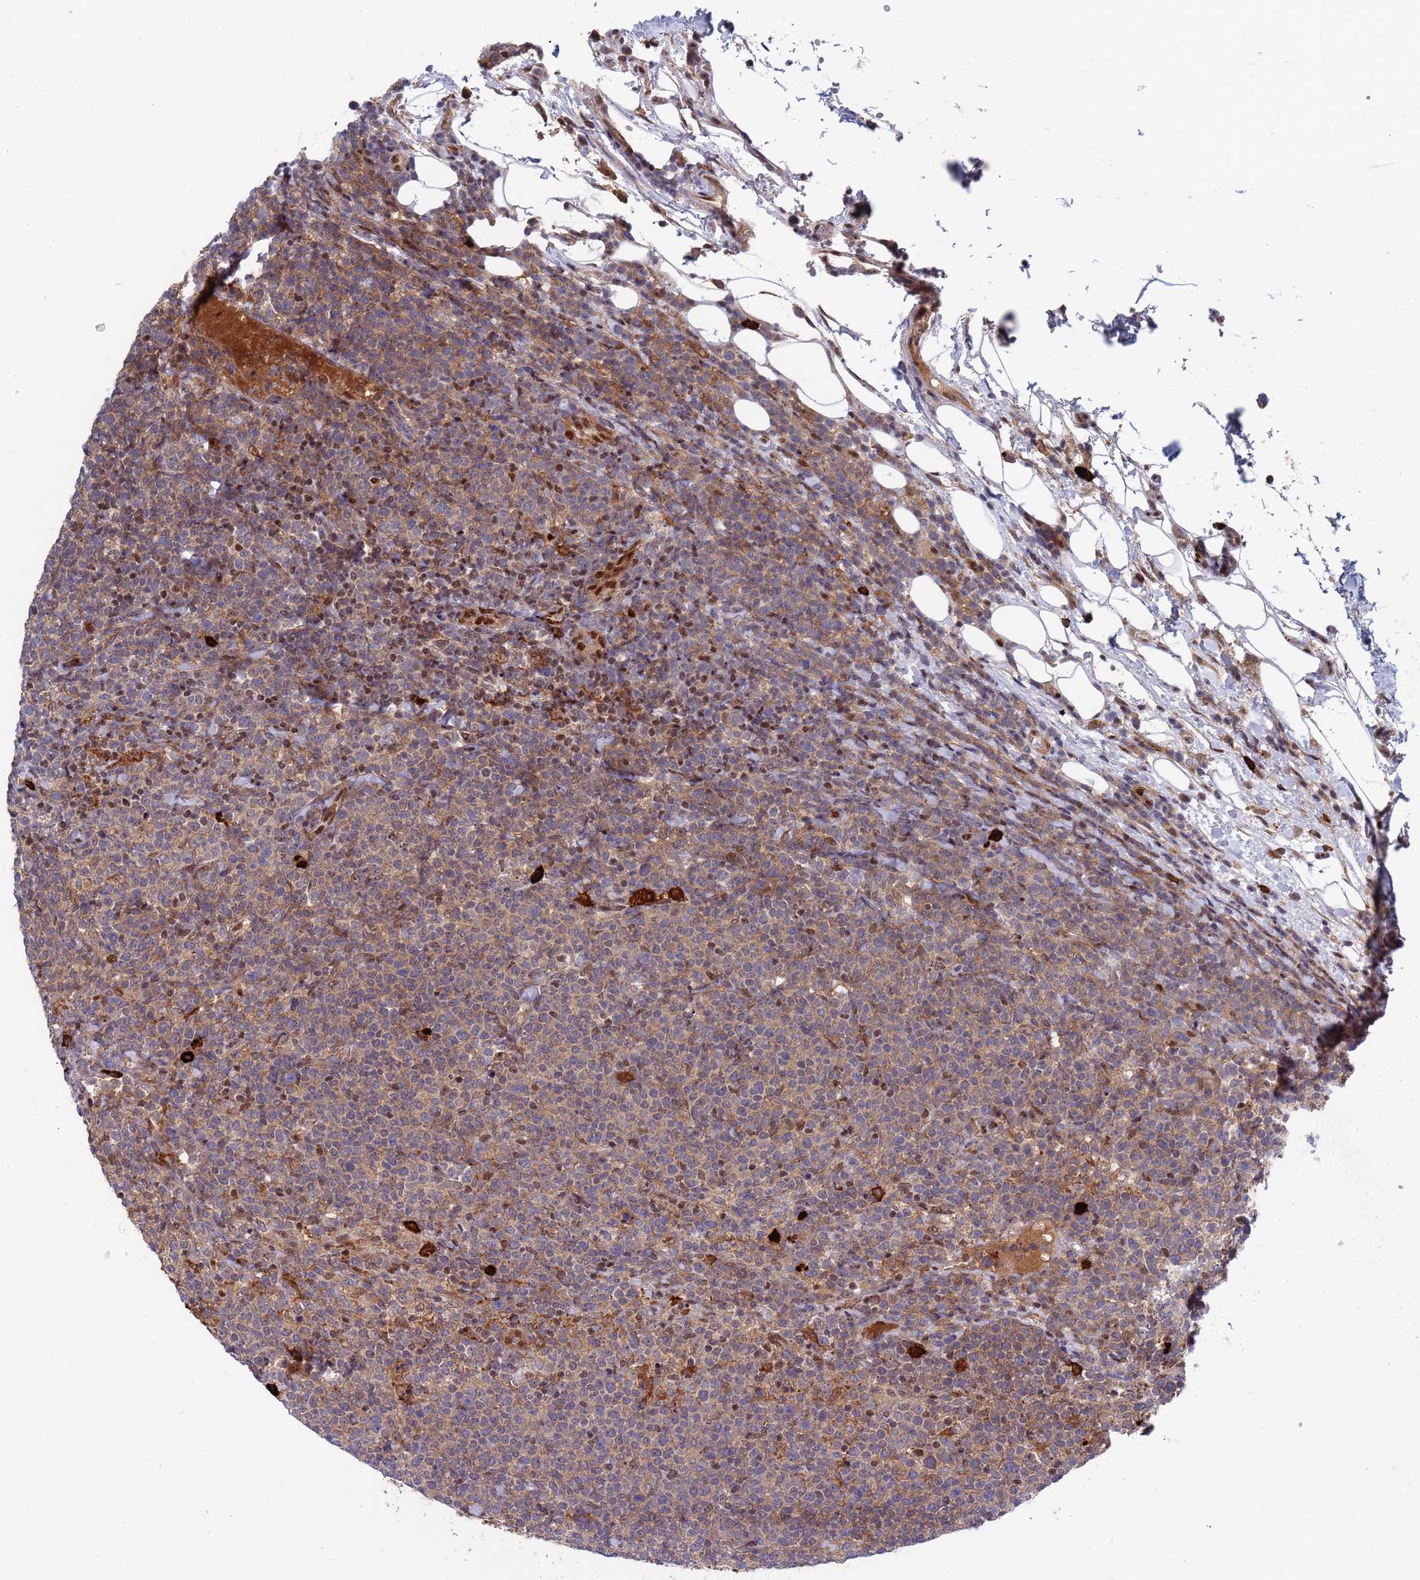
{"staining": {"intensity": "weak", "quantity": "25%-75%", "location": "cytoplasmic/membranous"}, "tissue": "lymphoma", "cell_type": "Tumor cells", "image_type": "cancer", "snomed": [{"axis": "morphology", "description": "Malignant lymphoma, non-Hodgkin's type, High grade"}, {"axis": "topography", "description": "Lymph node"}], "caption": "Weak cytoplasmic/membranous positivity for a protein is seen in approximately 25%-75% of tumor cells of high-grade malignant lymphoma, non-Hodgkin's type using immunohistochemistry (IHC).", "gene": "TMBIM6", "patient": {"sex": "male", "age": 61}}